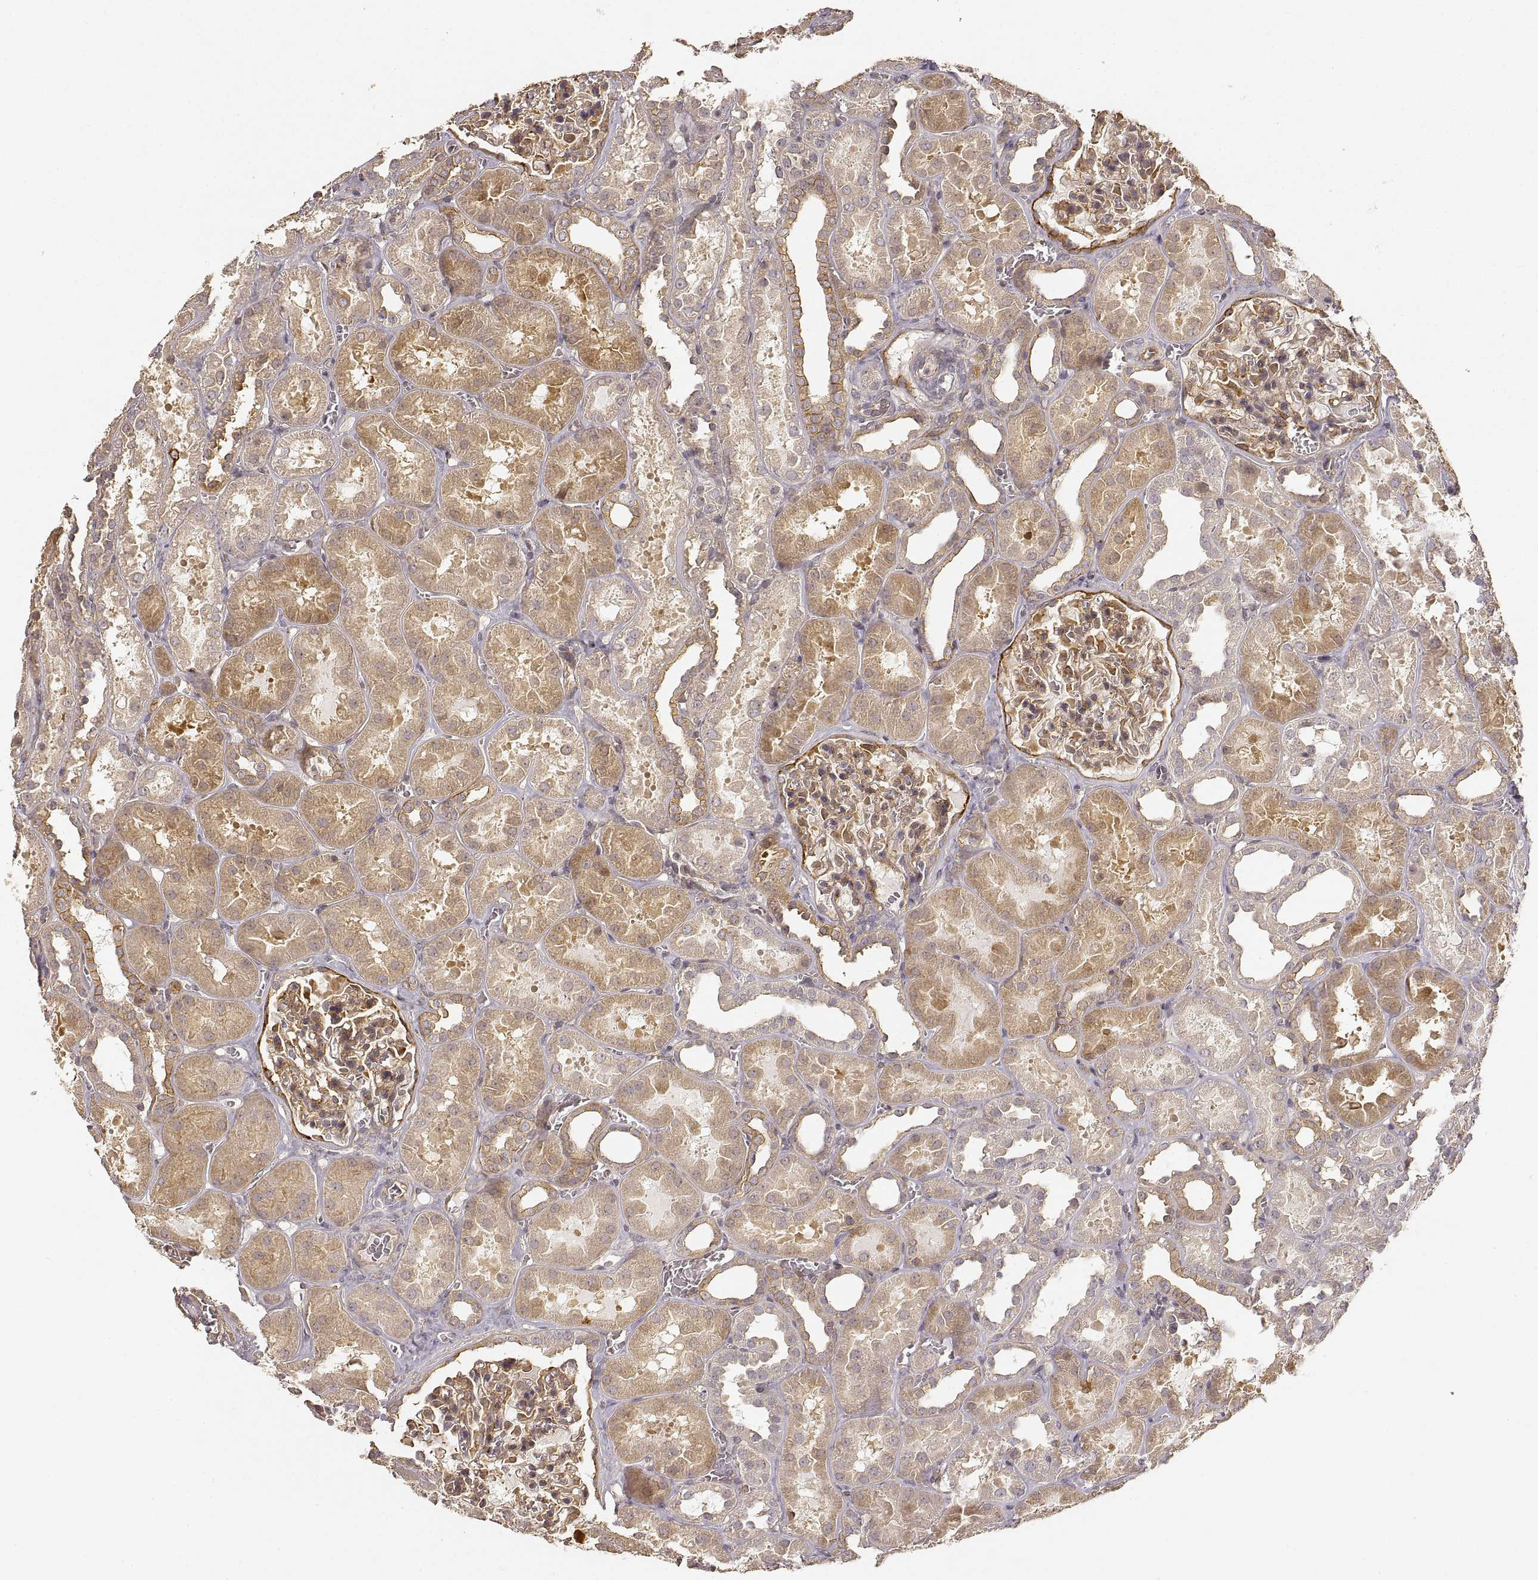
{"staining": {"intensity": "moderate", "quantity": "25%-75%", "location": "cytoplasmic/membranous"}, "tissue": "kidney", "cell_type": "Cells in glomeruli", "image_type": "normal", "snomed": [{"axis": "morphology", "description": "Normal tissue, NOS"}, {"axis": "topography", "description": "Kidney"}], "caption": "Brown immunohistochemical staining in normal human kidney reveals moderate cytoplasmic/membranous expression in about 25%-75% of cells in glomeruli. The staining is performed using DAB (3,3'-diaminobenzidine) brown chromogen to label protein expression. The nuclei are counter-stained blue using hematoxylin.", "gene": "LAMA4", "patient": {"sex": "female", "age": 41}}